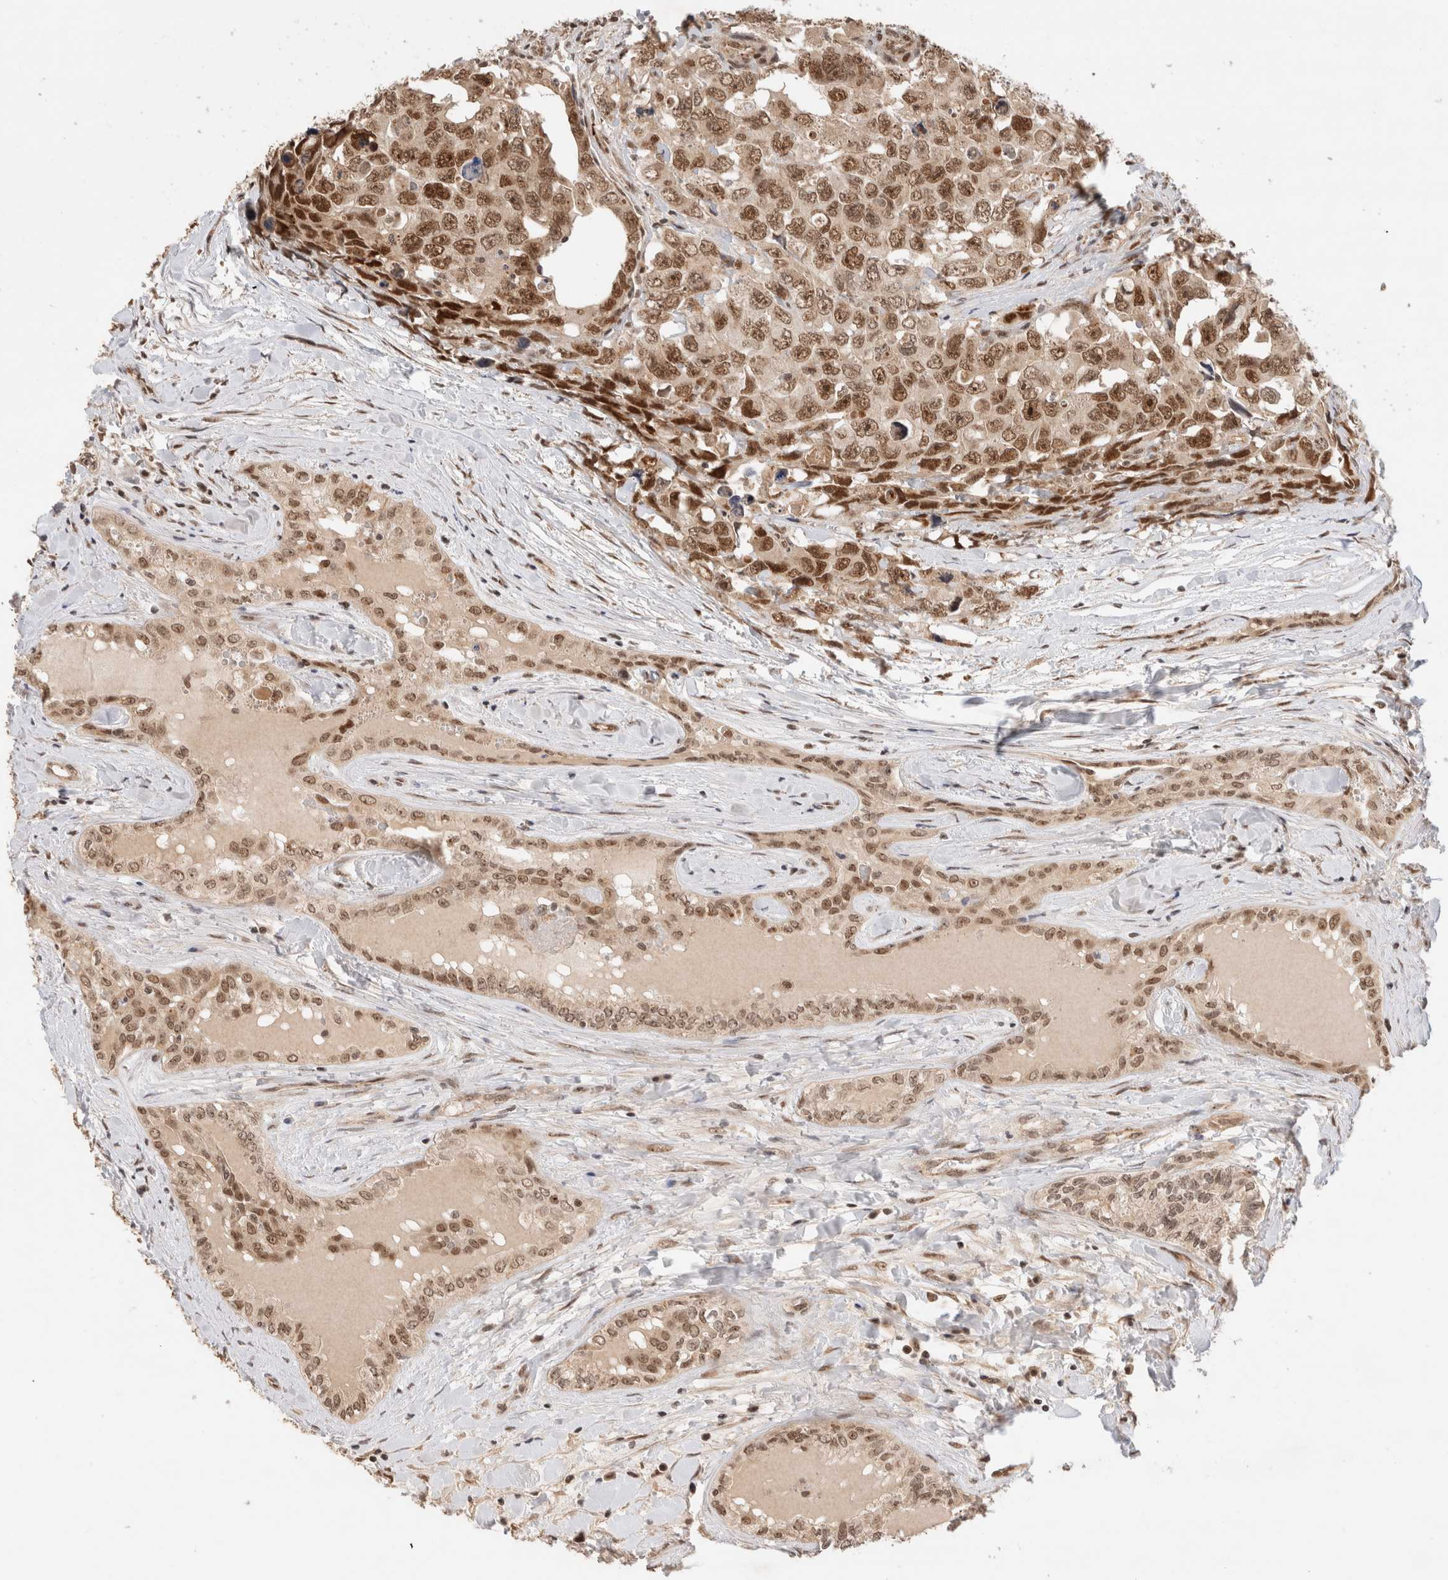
{"staining": {"intensity": "moderate", "quantity": ">75%", "location": "cytoplasmic/membranous,nuclear"}, "tissue": "testis cancer", "cell_type": "Tumor cells", "image_type": "cancer", "snomed": [{"axis": "morphology", "description": "Carcinoma, Embryonal, NOS"}, {"axis": "topography", "description": "Testis"}], "caption": "DAB (3,3'-diaminobenzidine) immunohistochemical staining of human testis cancer (embryonal carcinoma) reveals moderate cytoplasmic/membranous and nuclear protein positivity in approximately >75% of tumor cells. Nuclei are stained in blue.", "gene": "MPHOSPH6", "patient": {"sex": "male", "age": 28}}